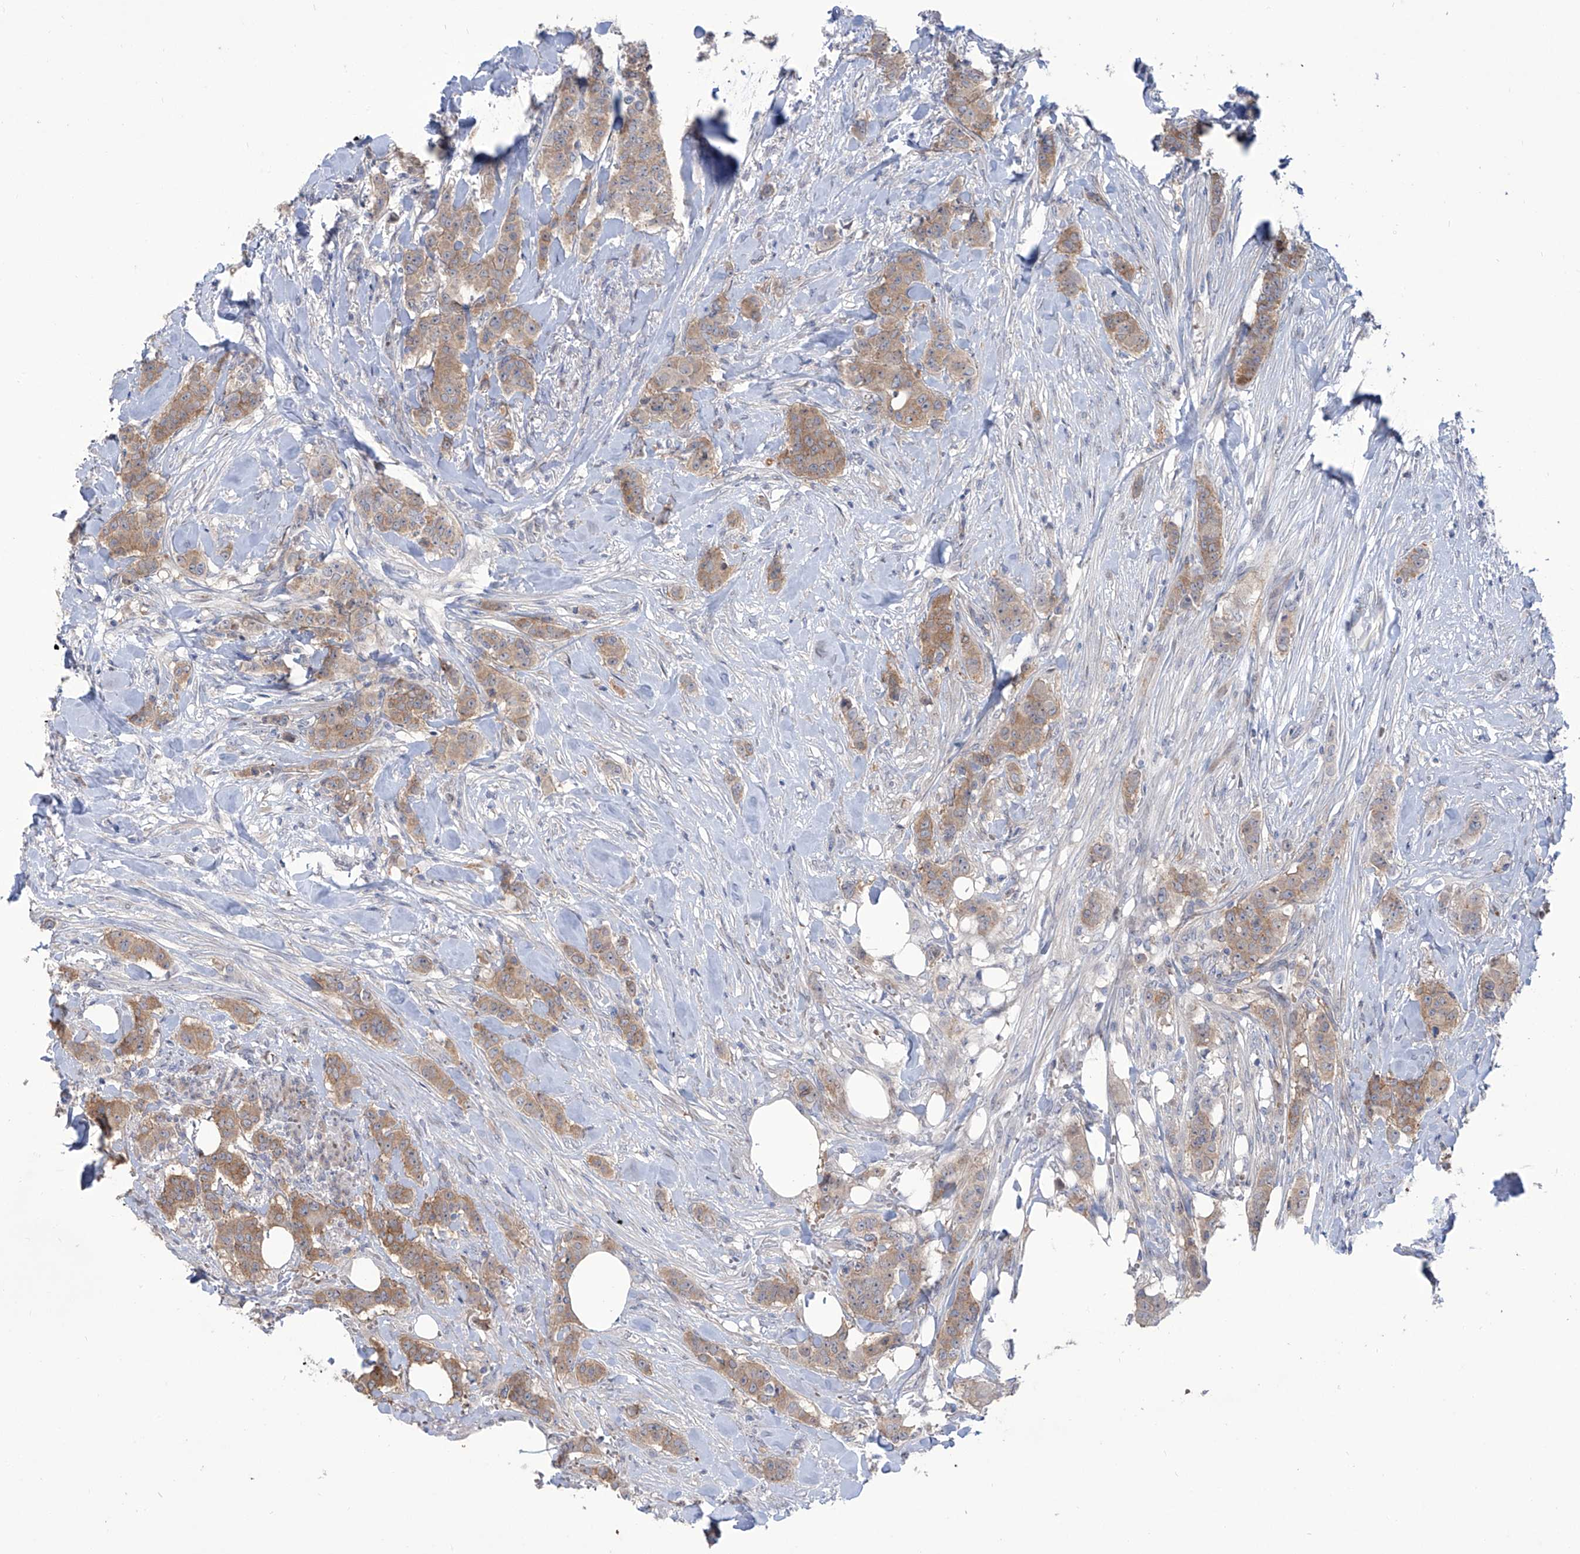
{"staining": {"intensity": "moderate", "quantity": ">75%", "location": "cytoplasmic/membranous"}, "tissue": "breast cancer", "cell_type": "Tumor cells", "image_type": "cancer", "snomed": [{"axis": "morphology", "description": "Duct carcinoma"}, {"axis": "topography", "description": "Breast"}], "caption": "Brown immunohistochemical staining in human invasive ductal carcinoma (breast) shows moderate cytoplasmic/membranous expression in approximately >75% of tumor cells.", "gene": "LRRC1", "patient": {"sex": "female", "age": 40}}